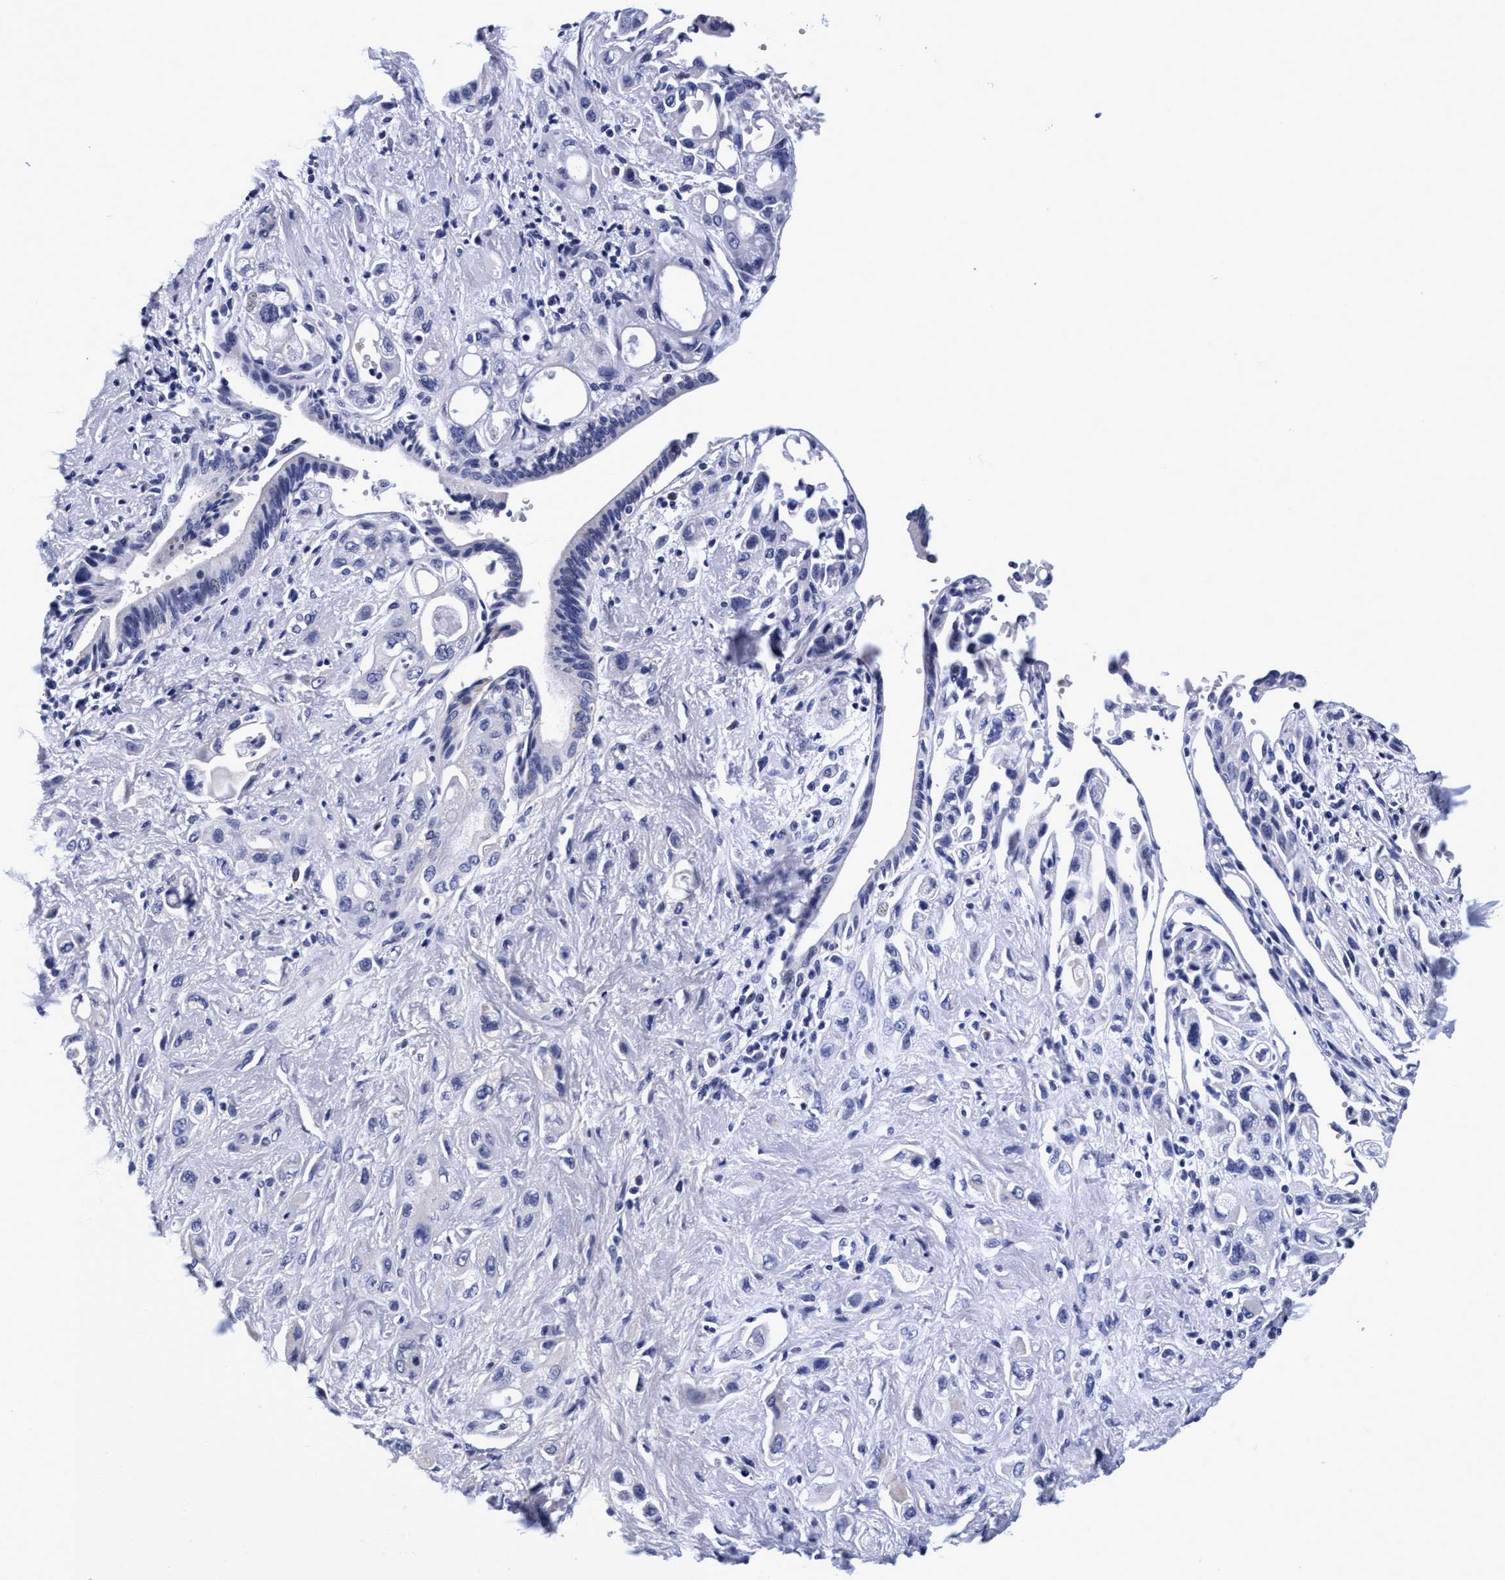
{"staining": {"intensity": "negative", "quantity": "none", "location": "none"}, "tissue": "pancreatic cancer", "cell_type": "Tumor cells", "image_type": "cancer", "snomed": [{"axis": "morphology", "description": "Adenocarcinoma, NOS"}, {"axis": "topography", "description": "Pancreas"}], "caption": "Image shows no protein expression in tumor cells of pancreatic cancer (adenocarcinoma) tissue.", "gene": "PLPPR1", "patient": {"sex": "female", "age": 66}}